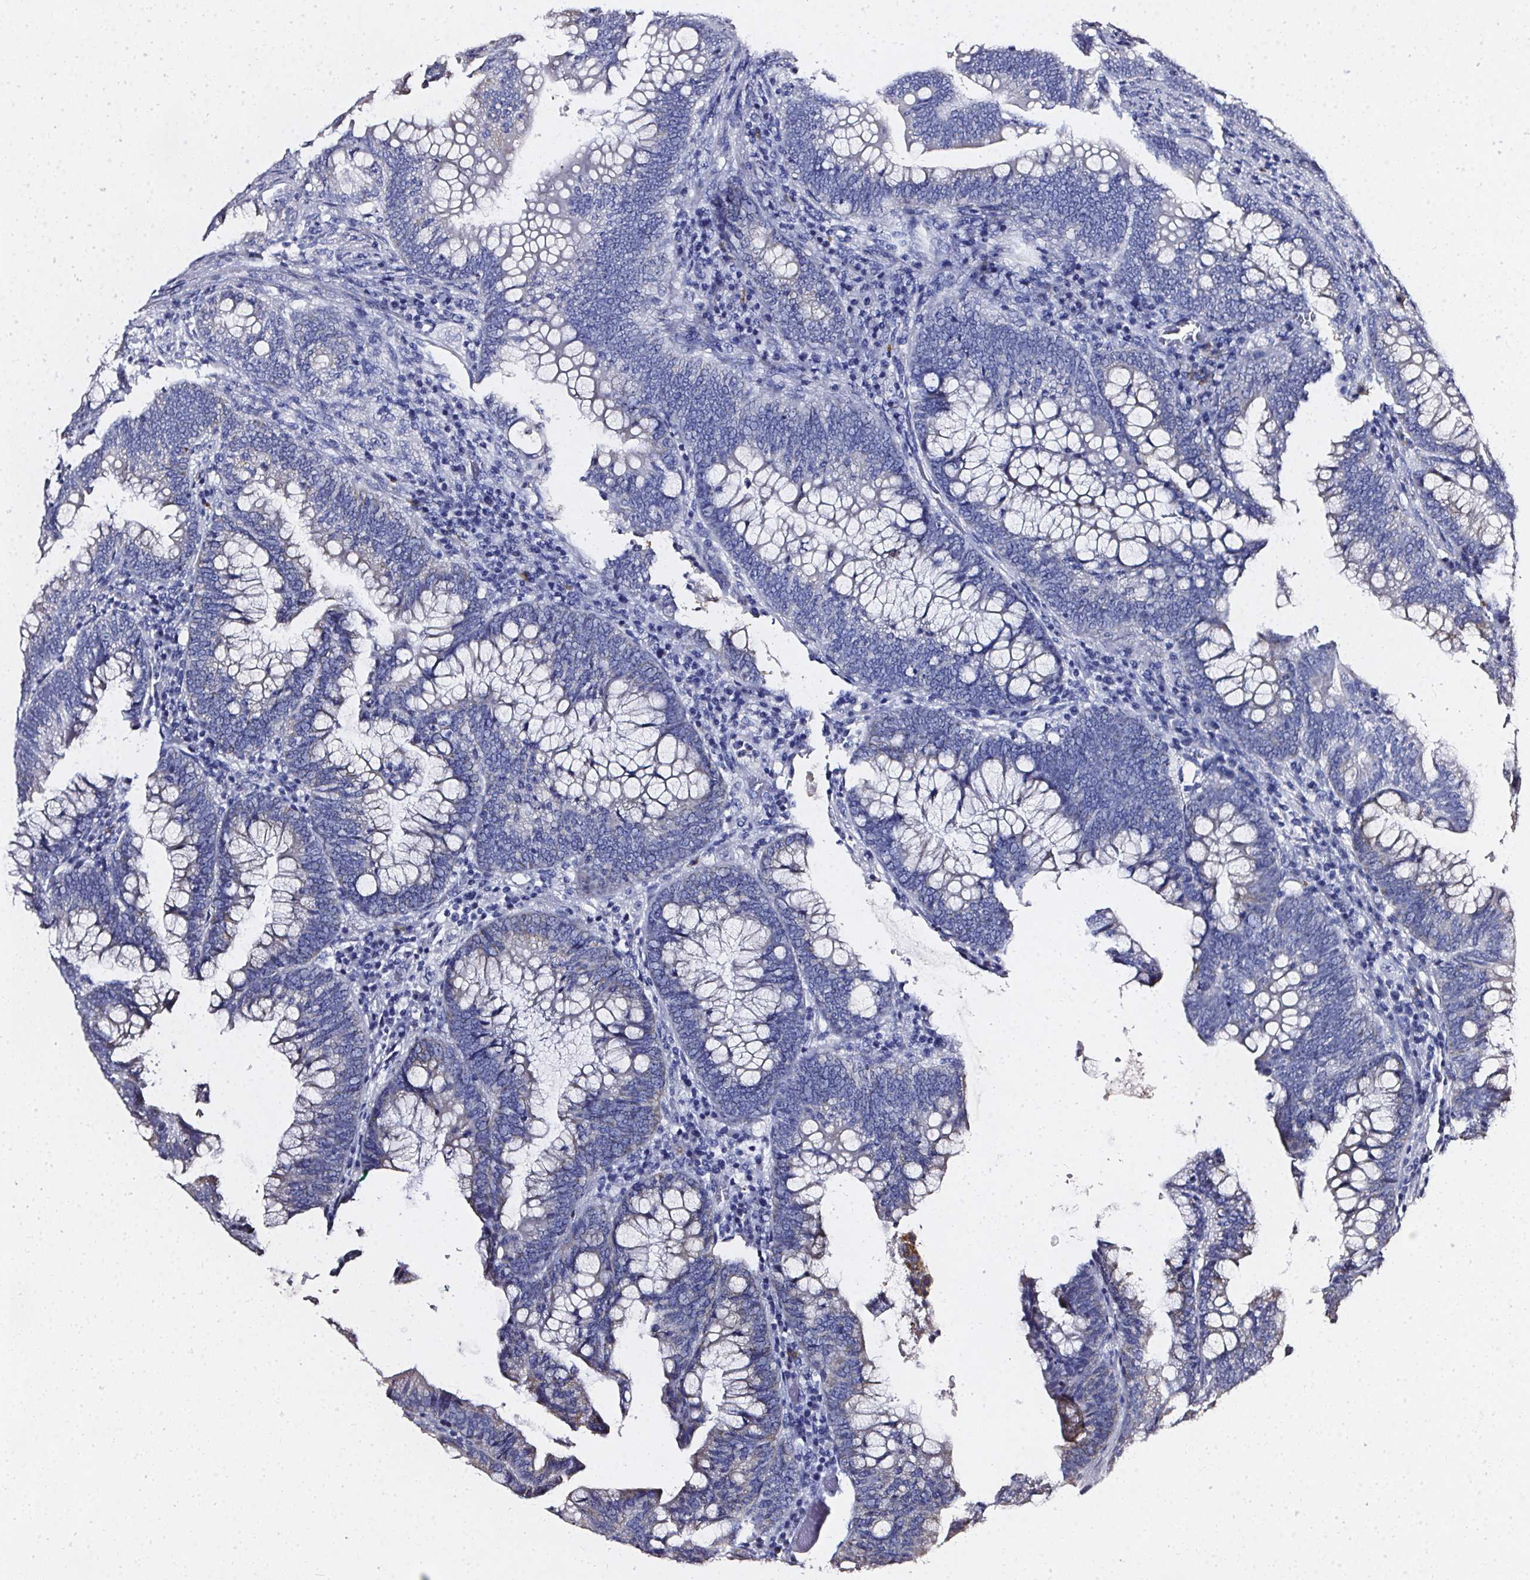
{"staining": {"intensity": "negative", "quantity": "none", "location": "none"}, "tissue": "colorectal cancer", "cell_type": "Tumor cells", "image_type": "cancer", "snomed": [{"axis": "morphology", "description": "Adenocarcinoma, NOS"}, {"axis": "topography", "description": "Colon"}], "caption": "IHC of human colorectal cancer (adenocarcinoma) shows no staining in tumor cells.", "gene": "ELAVL2", "patient": {"sex": "male", "age": 62}}